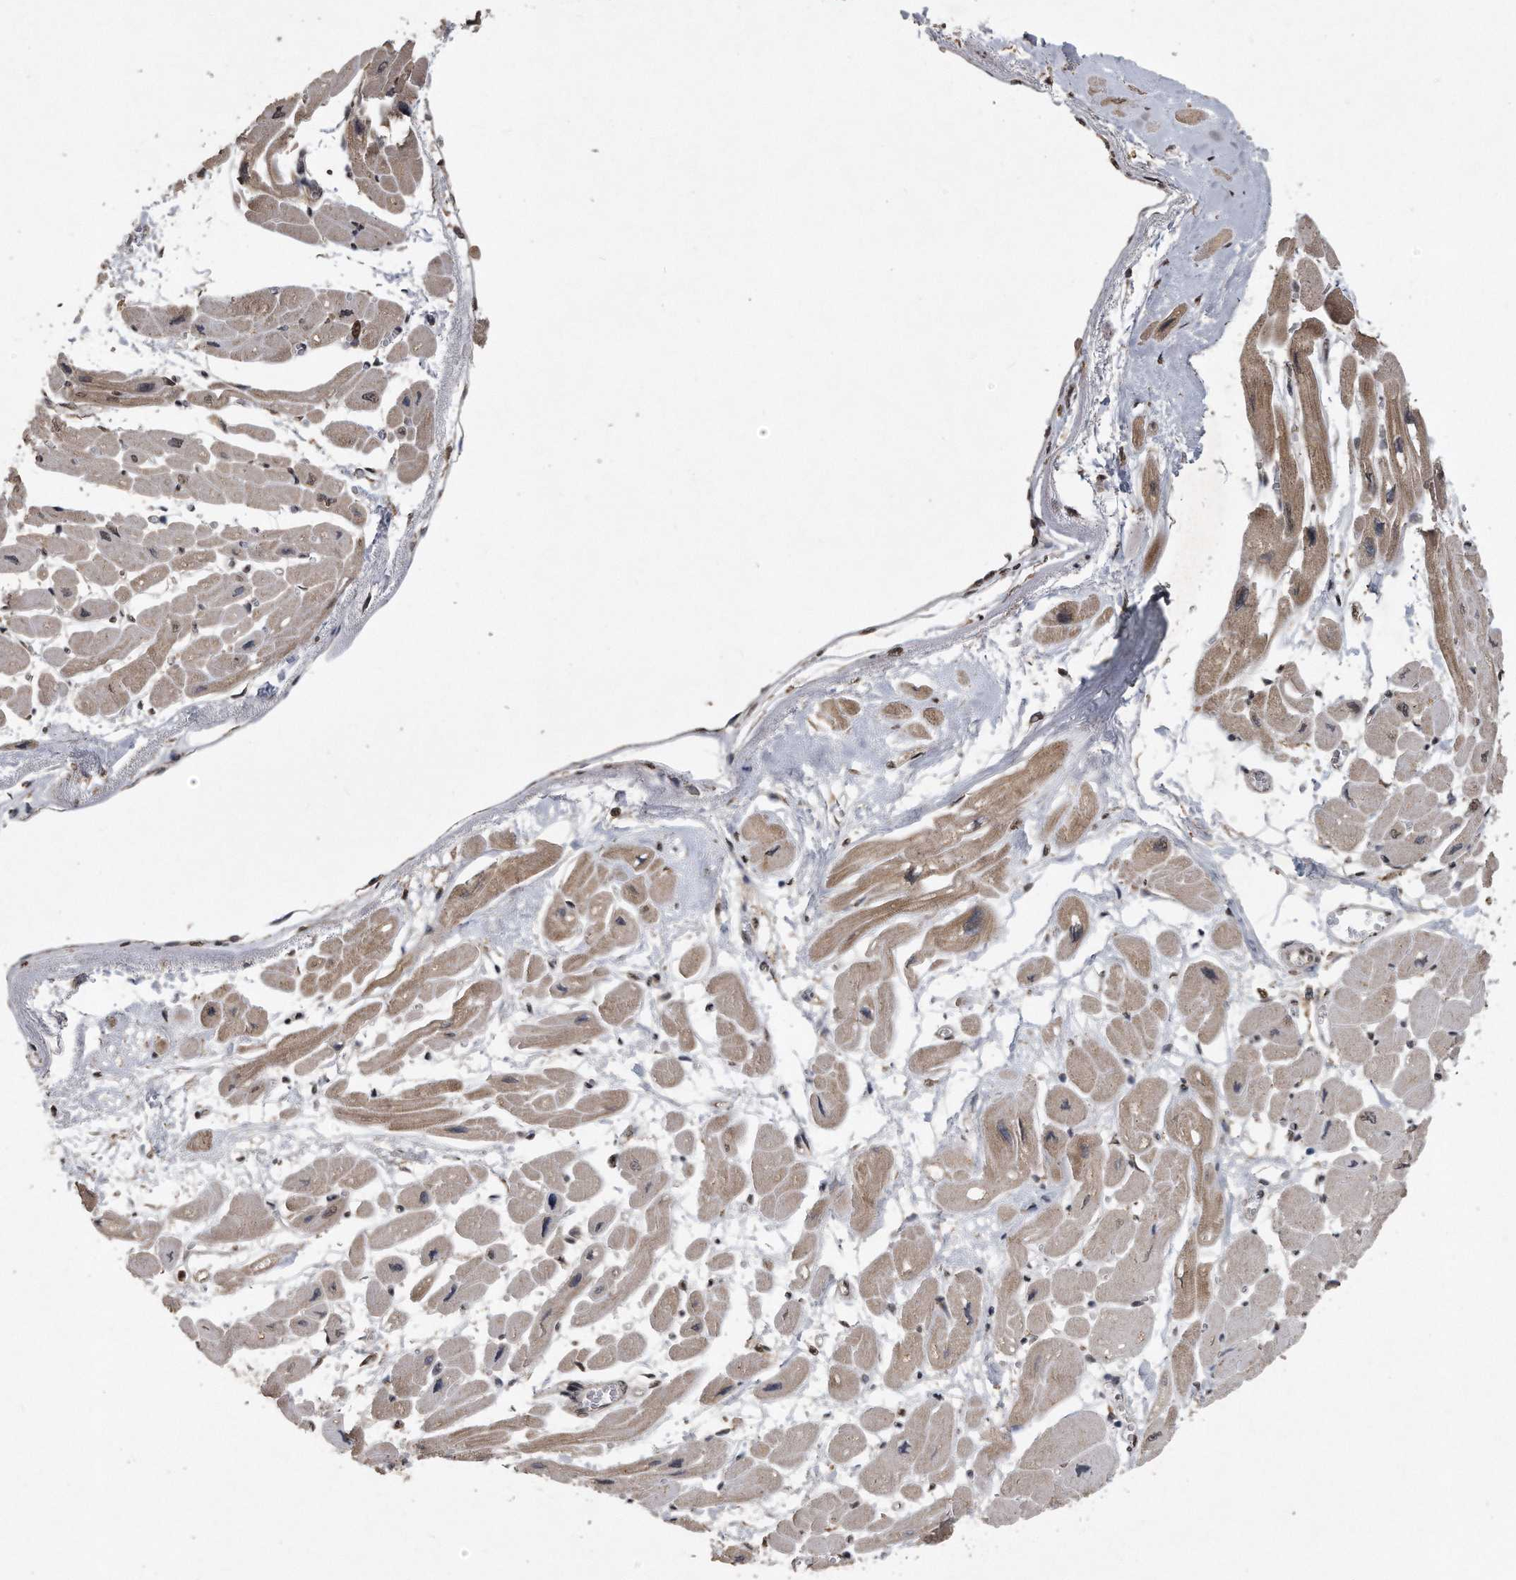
{"staining": {"intensity": "moderate", "quantity": ">75%", "location": "cytoplasmic/membranous,nuclear"}, "tissue": "heart muscle", "cell_type": "Cardiomyocytes", "image_type": "normal", "snomed": [{"axis": "morphology", "description": "Normal tissue, NOS"}, {"axis": "topography", "description": "Heart"}], "caption": "High-magnification brightfield microscopy of unremarkable heart muscle stained with DAB (3,3'-diaminobenzidine) (brown) and counterstained with hematoxylin (blue). cardiomyocytes exhibit moderate cytoplasmic/membranous,nuclear expression is seen in approximately>75% of cells.", "gene": "CRYZL1", "patient": {"sex": "female", "age": 54}}